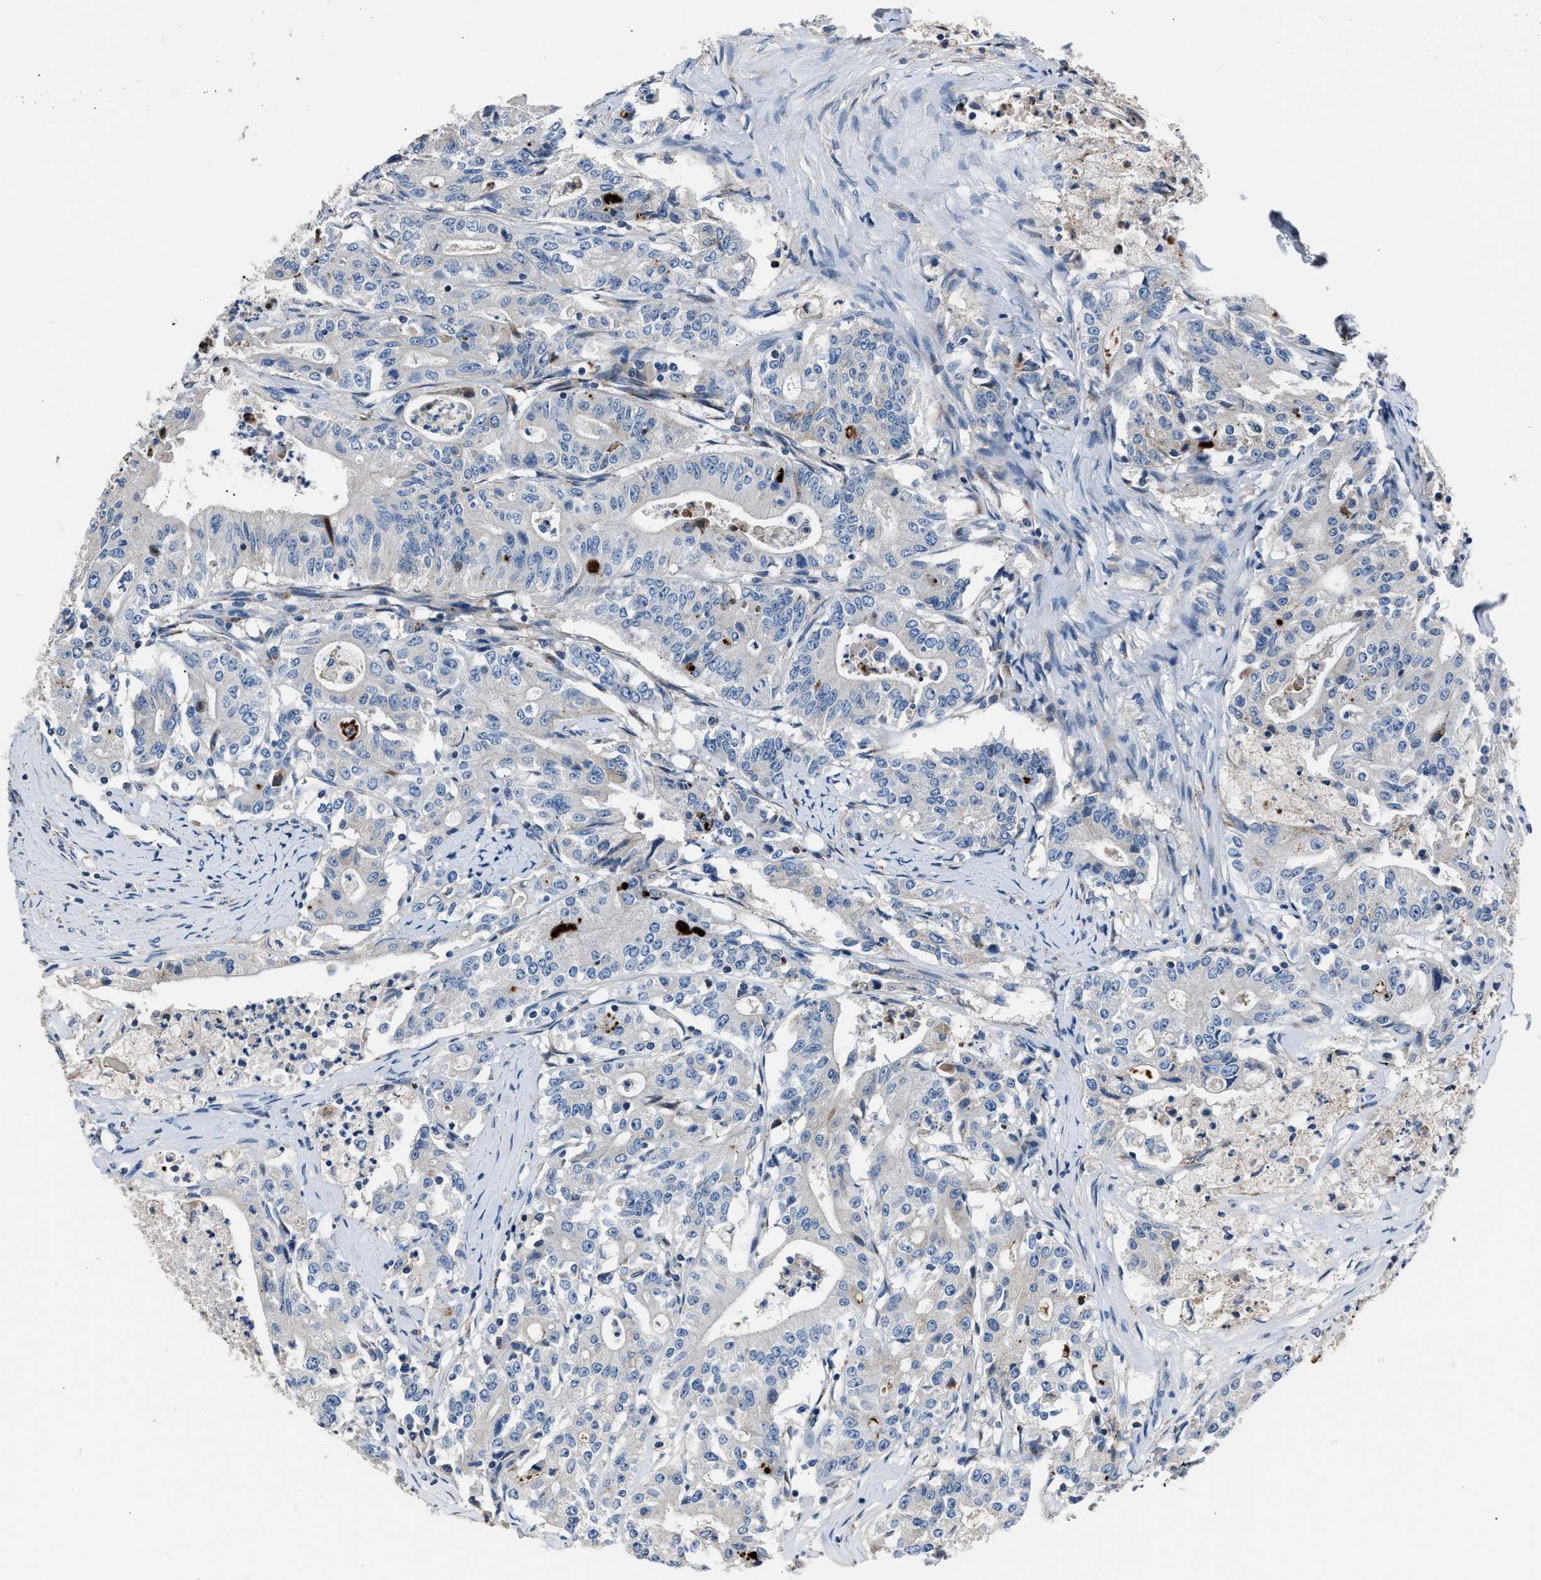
{"staining": {"intensity": "negative", "quantity": "none", "location": "none"}, "tissue": "colorectal cancer", "cell_type": "Tumor cells", "image_type": "cancer", "snomed": [{"axis": "morphology", "description": "Adenocarcinoma, NOS"}, {"axis": "topography", "description": "Colon"}], "caption": "Colorectal cancer was stained to show a protein in brown. There is no significant staining in tumor cells. (Stains: DAB IHC with hematoxylin counter stain, Microscopy: brightfield microscopy at high magnification).", "gene": "DNAJC24", "patient": {"sex": "female", "age": 77}}